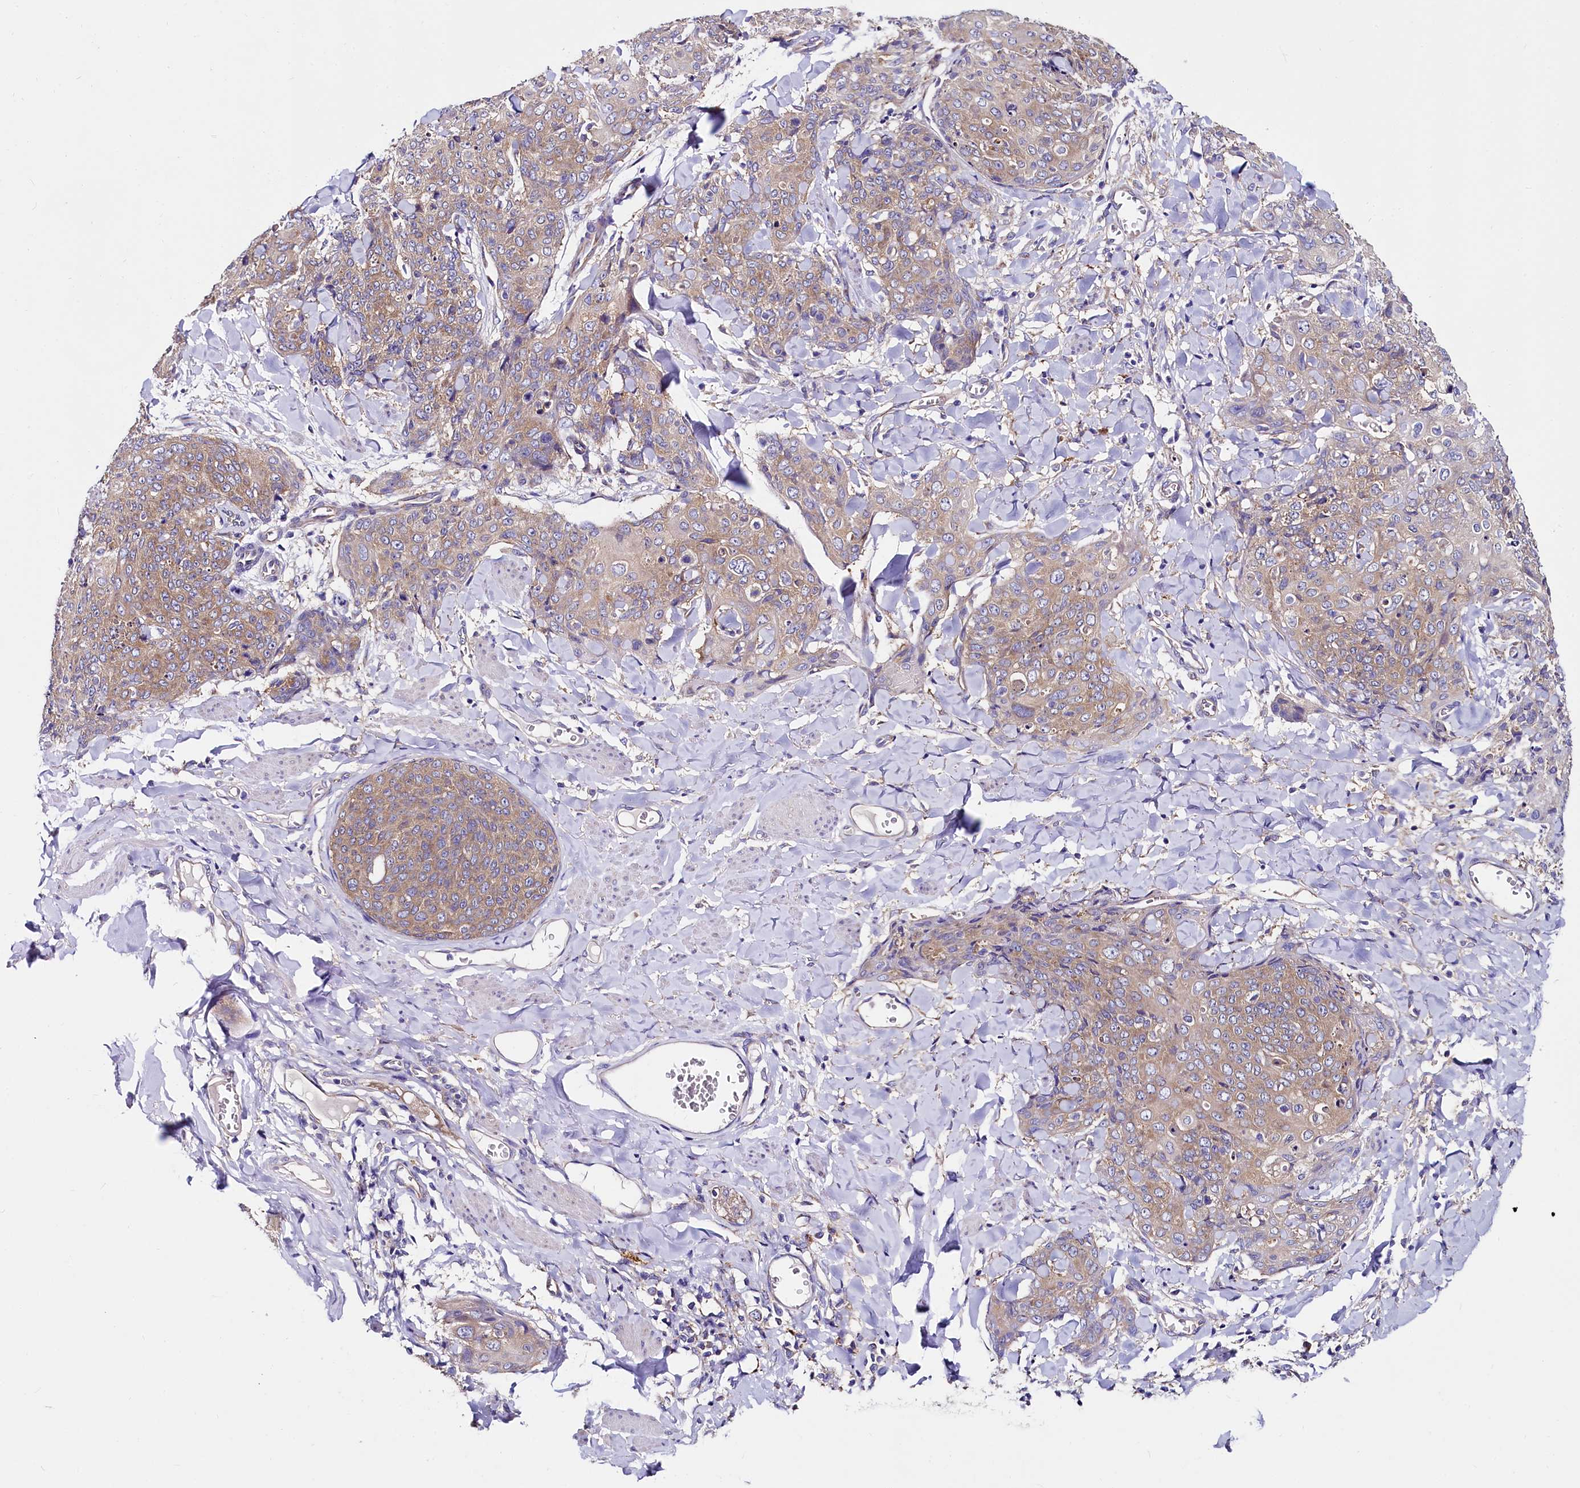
{"staining": {"intensity": "moderate", "quantity": ">75%", "location": "cytoplasmic/membranous"}, "tissue": "skin cancer", "cell_type": "Tumor cells", "image_type": "cancer", "snomed": [{"axis": "morphology", "description": "Squamous cell carcinoma, NOS"}, {"axis": "topography", "description": "Skin"}, {"axis": "topography", "description": "Vulva"}], "caption": "The micrograph reveals immunohistochemical staining of skin cancer (squamous cell carcinoma). There is moderate cytoplasmic/membranous expression is present in approximately >75% of tumor cells. (IHC, brightfield microscopy, high magnification).", "gene": "QARS1", "patient": {"sex": "female", "age": 85}}